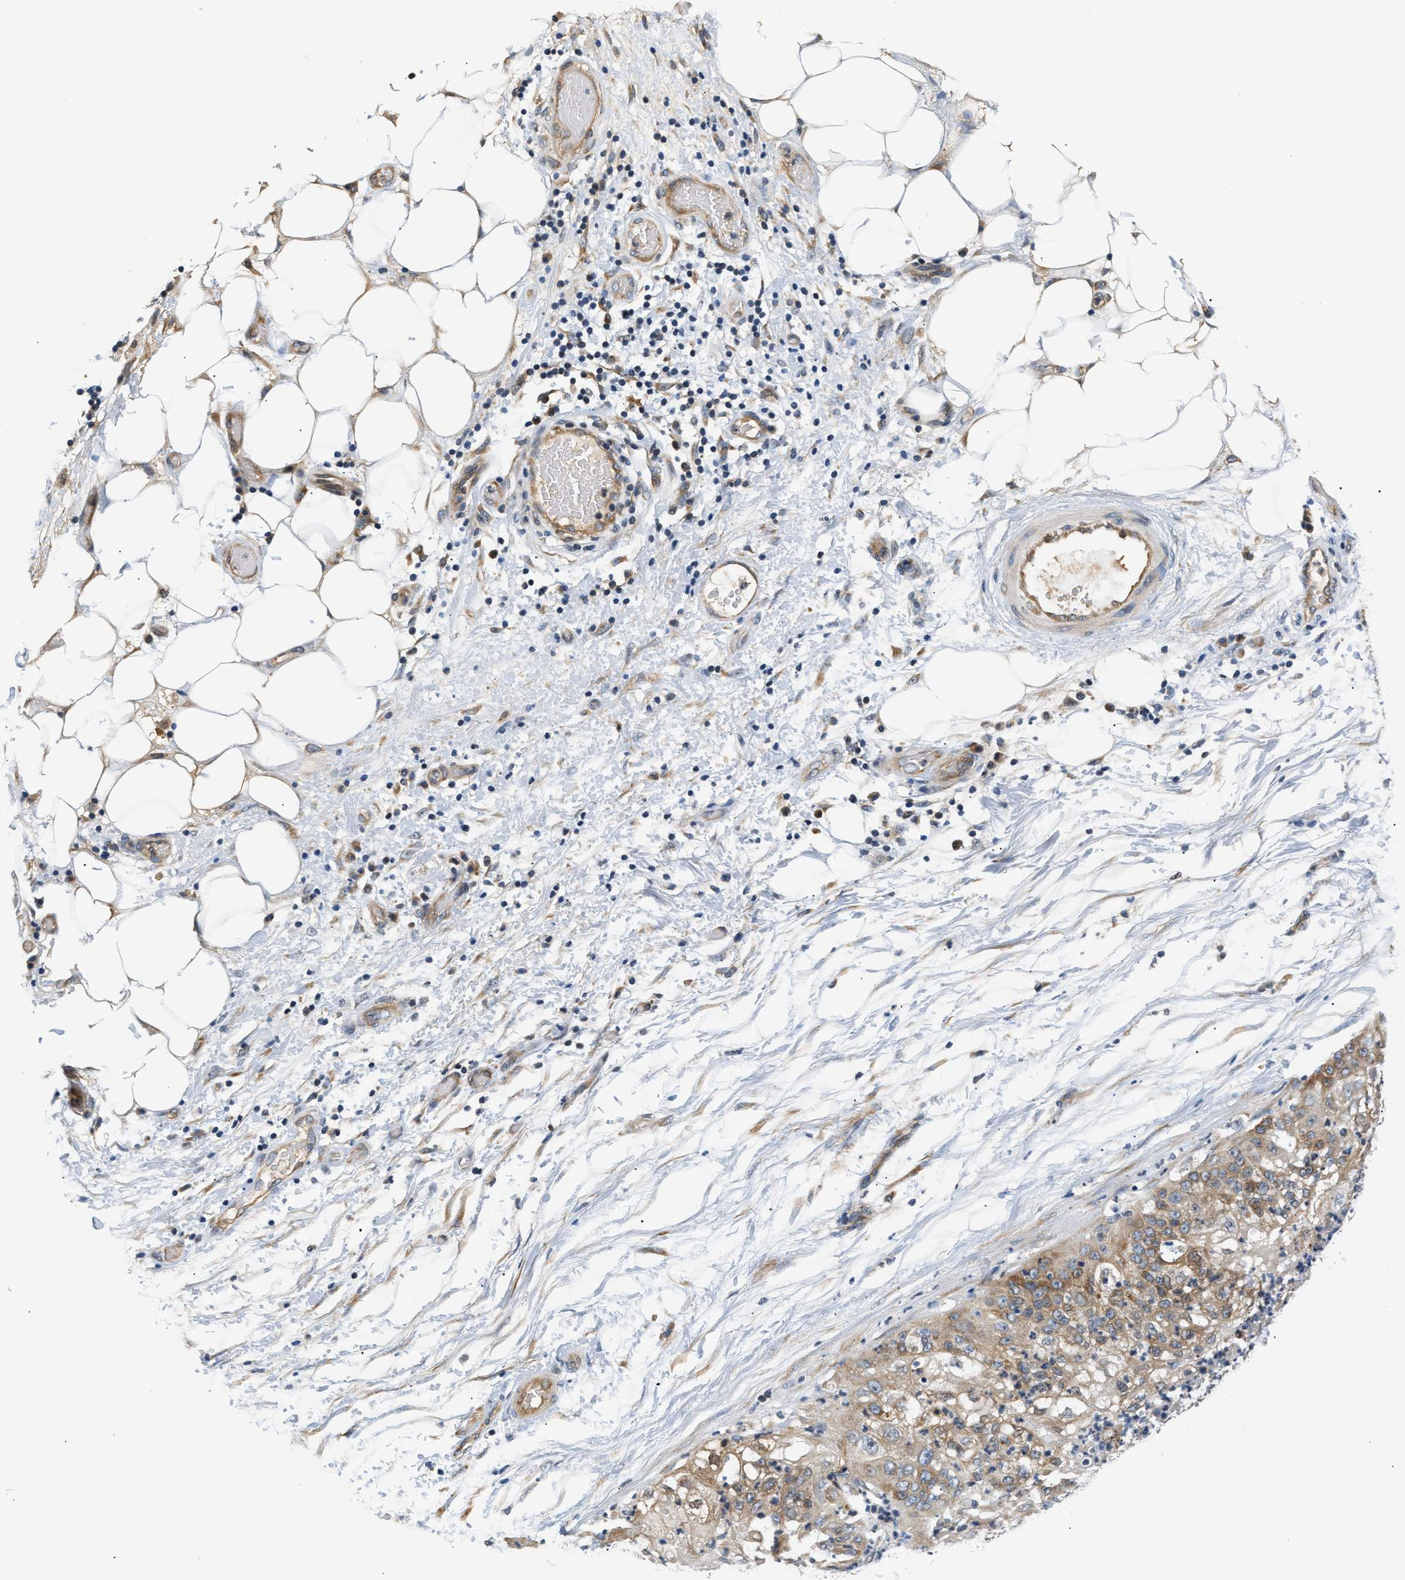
{"staining": {"intensity": "moderate", "quantity": ">75%", "location": "cytoplasmic/membranous"}, "tissue": "lung cancer", "cell_type": "Tumor cells", "image_type": "cancer", "snomed": [{"axis": "morphology", "description": "Inflammation, NOS"}, {"axis": "morphology", "description": "Squamous cell carcinoma, NOS"}, {"axis": "topography", "description": "Lymph node"}, {"axis": "topography", "description": "Soft tissue"}, {"axis": "topography", "description": "Lung"}], "caption": "Immunohistochemical staining of lung squamous cell carcinoma reveals medium levels of moderate cytoplasmic/membranous staining in about >75% of tumor cells. Using DAB (brown) and hematoxylin (blue) stains, captured at high magnification using brightfield microscopy.", "gene": "TNIP2", "patient": {"sex": "male", "age": 66}}